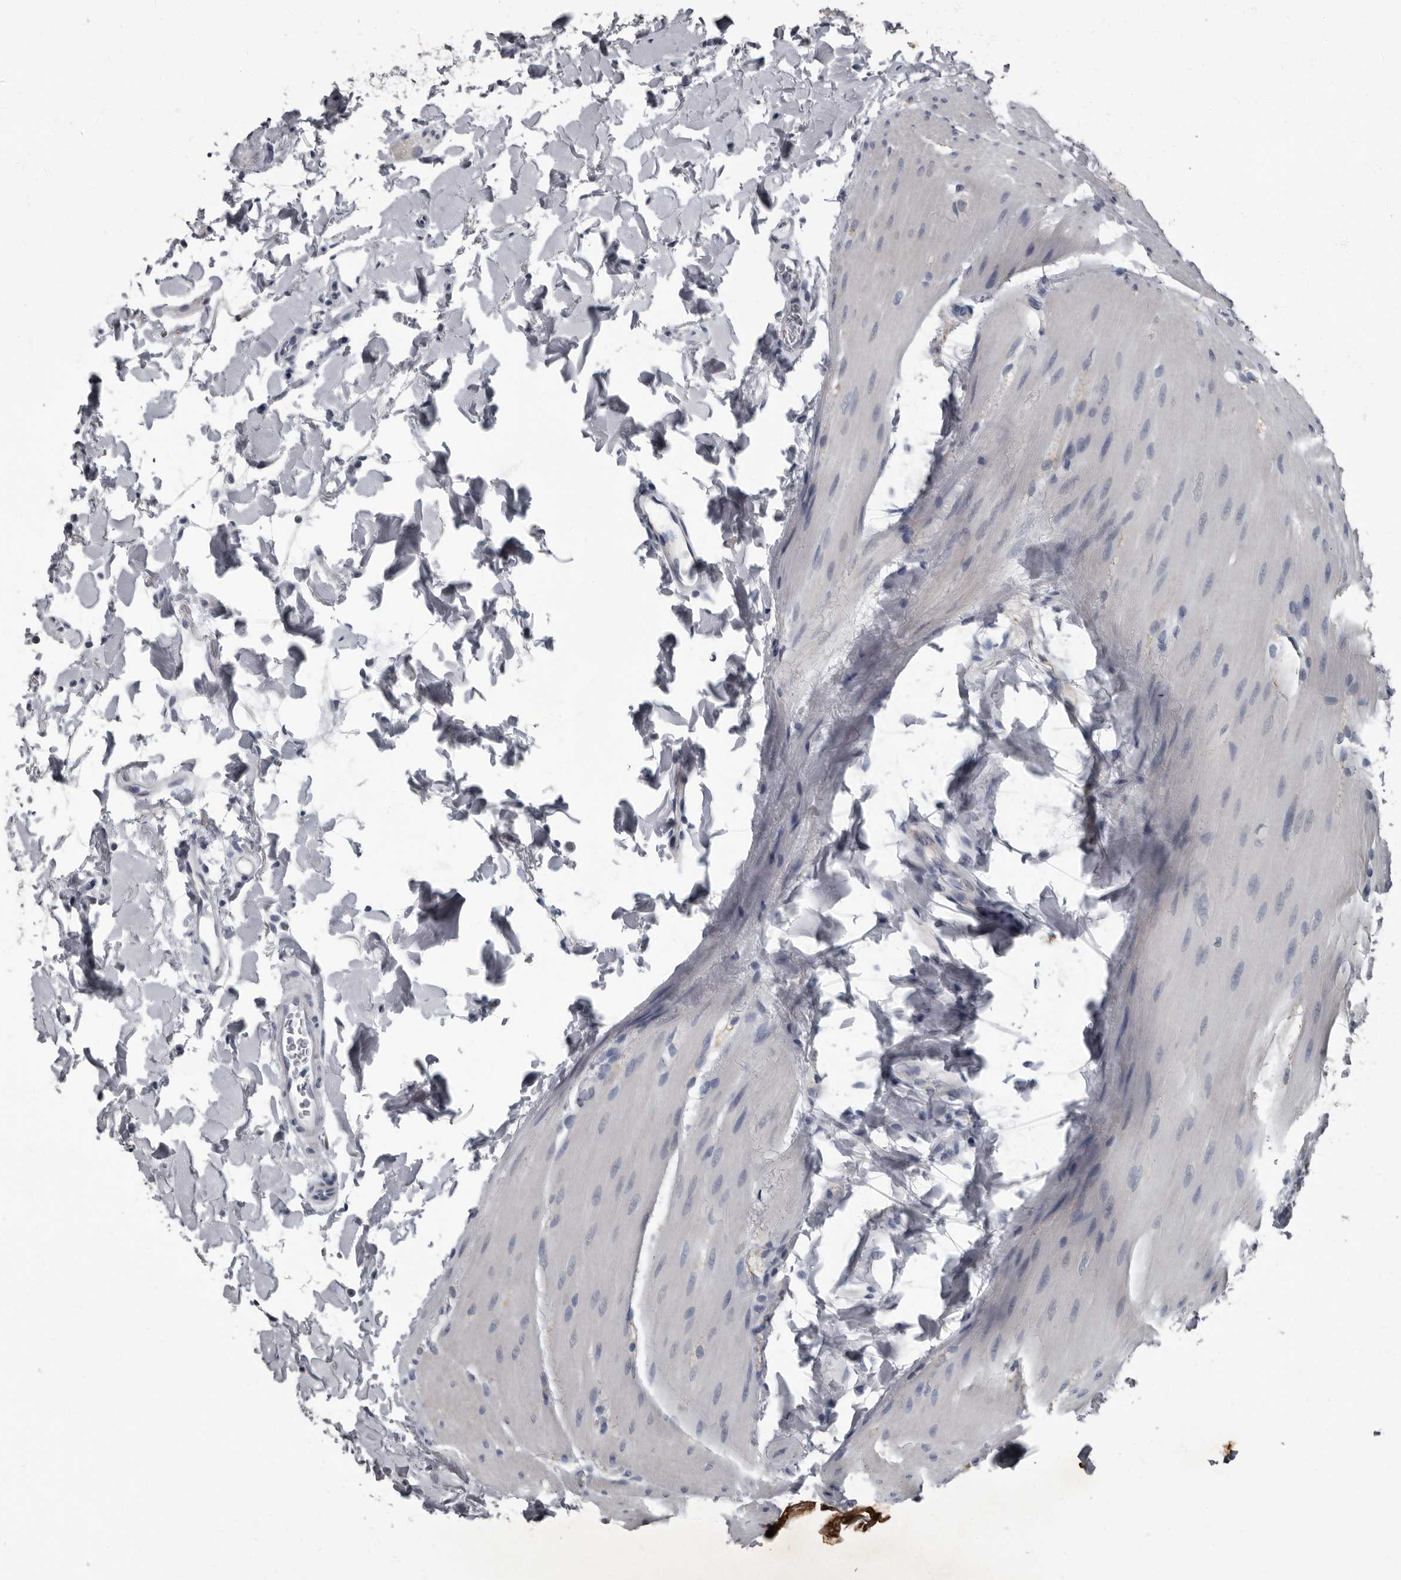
{"staining": {"intensity": "negative", "quantity": "none", "location": "none"}, "tissue": "small intestine", "cell_type": "Glandular cells", "image_type": "normal", "snomed": [{"axis": "morphology", "description": "Normal tissue, NOS"}, {"axis": "topography", "description": "Small intestine"}], "caption": "IHC histopathology image of normal human small intestine stained for a protein (brown), which demonstrates no staining in glandular cells.", "gene": "TPD52L1", "patient": {"sex": "female", "age": 84}}